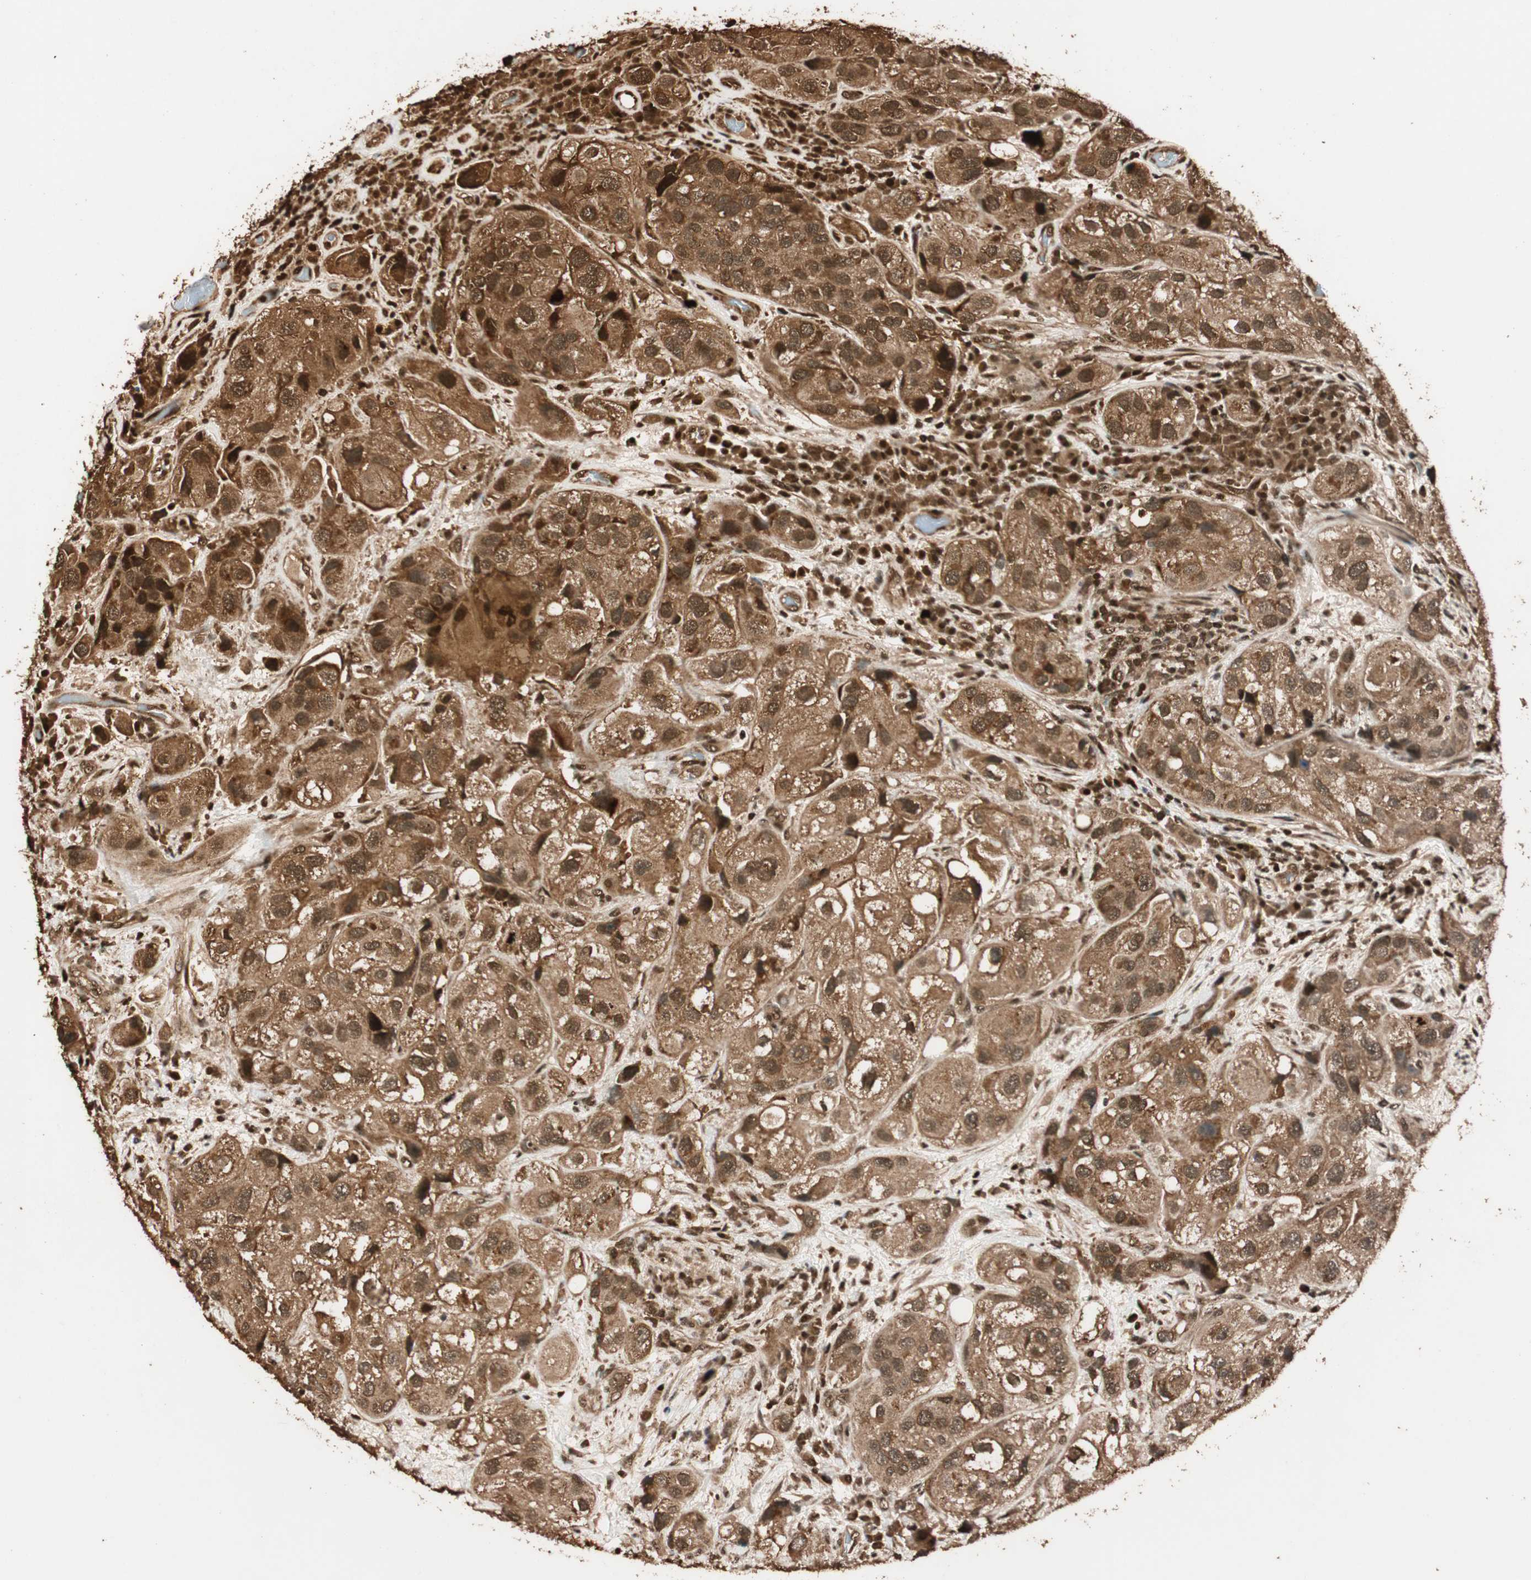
{"staining": {"intensity": "strong", "quantity": ">75%", "location": "cytoplasmic/membranous,nuclear"}, "tissue": "urothelial cancer", "cell_type": "Tumor cells", "image_type": "cancer", "snomed": [{"axis": "morphology", "description": "Urothelial carcinoma, High grade"}, {"axis": "topography", "description": "Urinary bladder"}], "caption": "Protein expression by immunohistochemistry (IHC) reveals strong cytoplasmic/membranous and nuclear staining in approximately >75% of tumor cells in urothelial cancer.", "gene": "ALKBH5", "patient": {"sex": "female", "age": 64}}